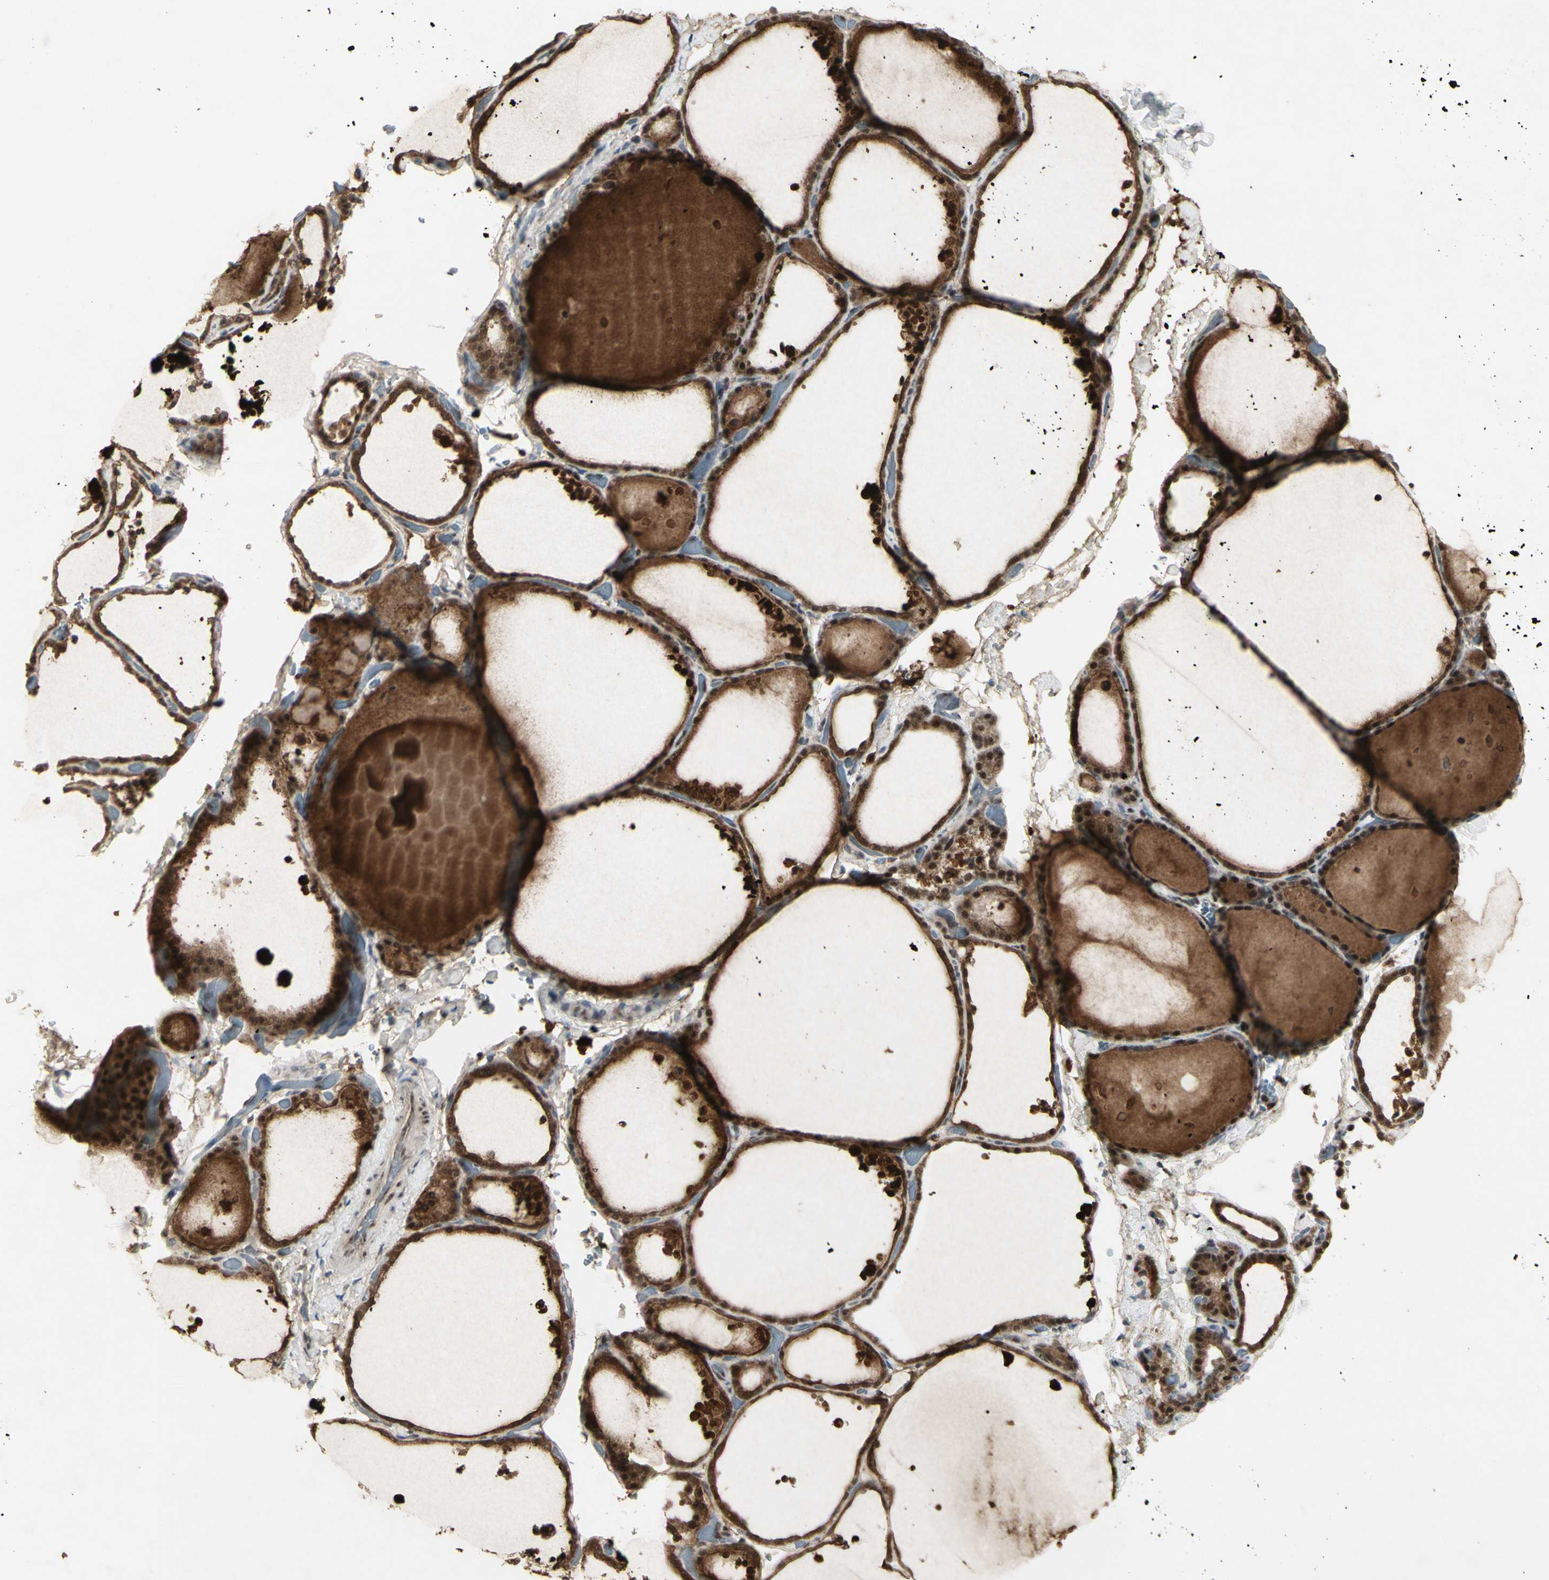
{"staining": {"intensity": "strong", "quantity": "<25%", "location": "nuclear"}, "tissue": "thyroid gland", "cell_type": "Glandular cells", "image_type": "normal", "snomed": [{"axis": "morphology", "description": "Normal tissue, NOS"}, {"axis": "topography", "description": "Thyroid gland"}], "caption": "Glandular cells demonstrate medium levels of strong nuclear positivity in about <25% of cells in unremarkable human thyroid gland.", "gene": "CCNT1", "patient": {"sex": "female", "age": 44}}